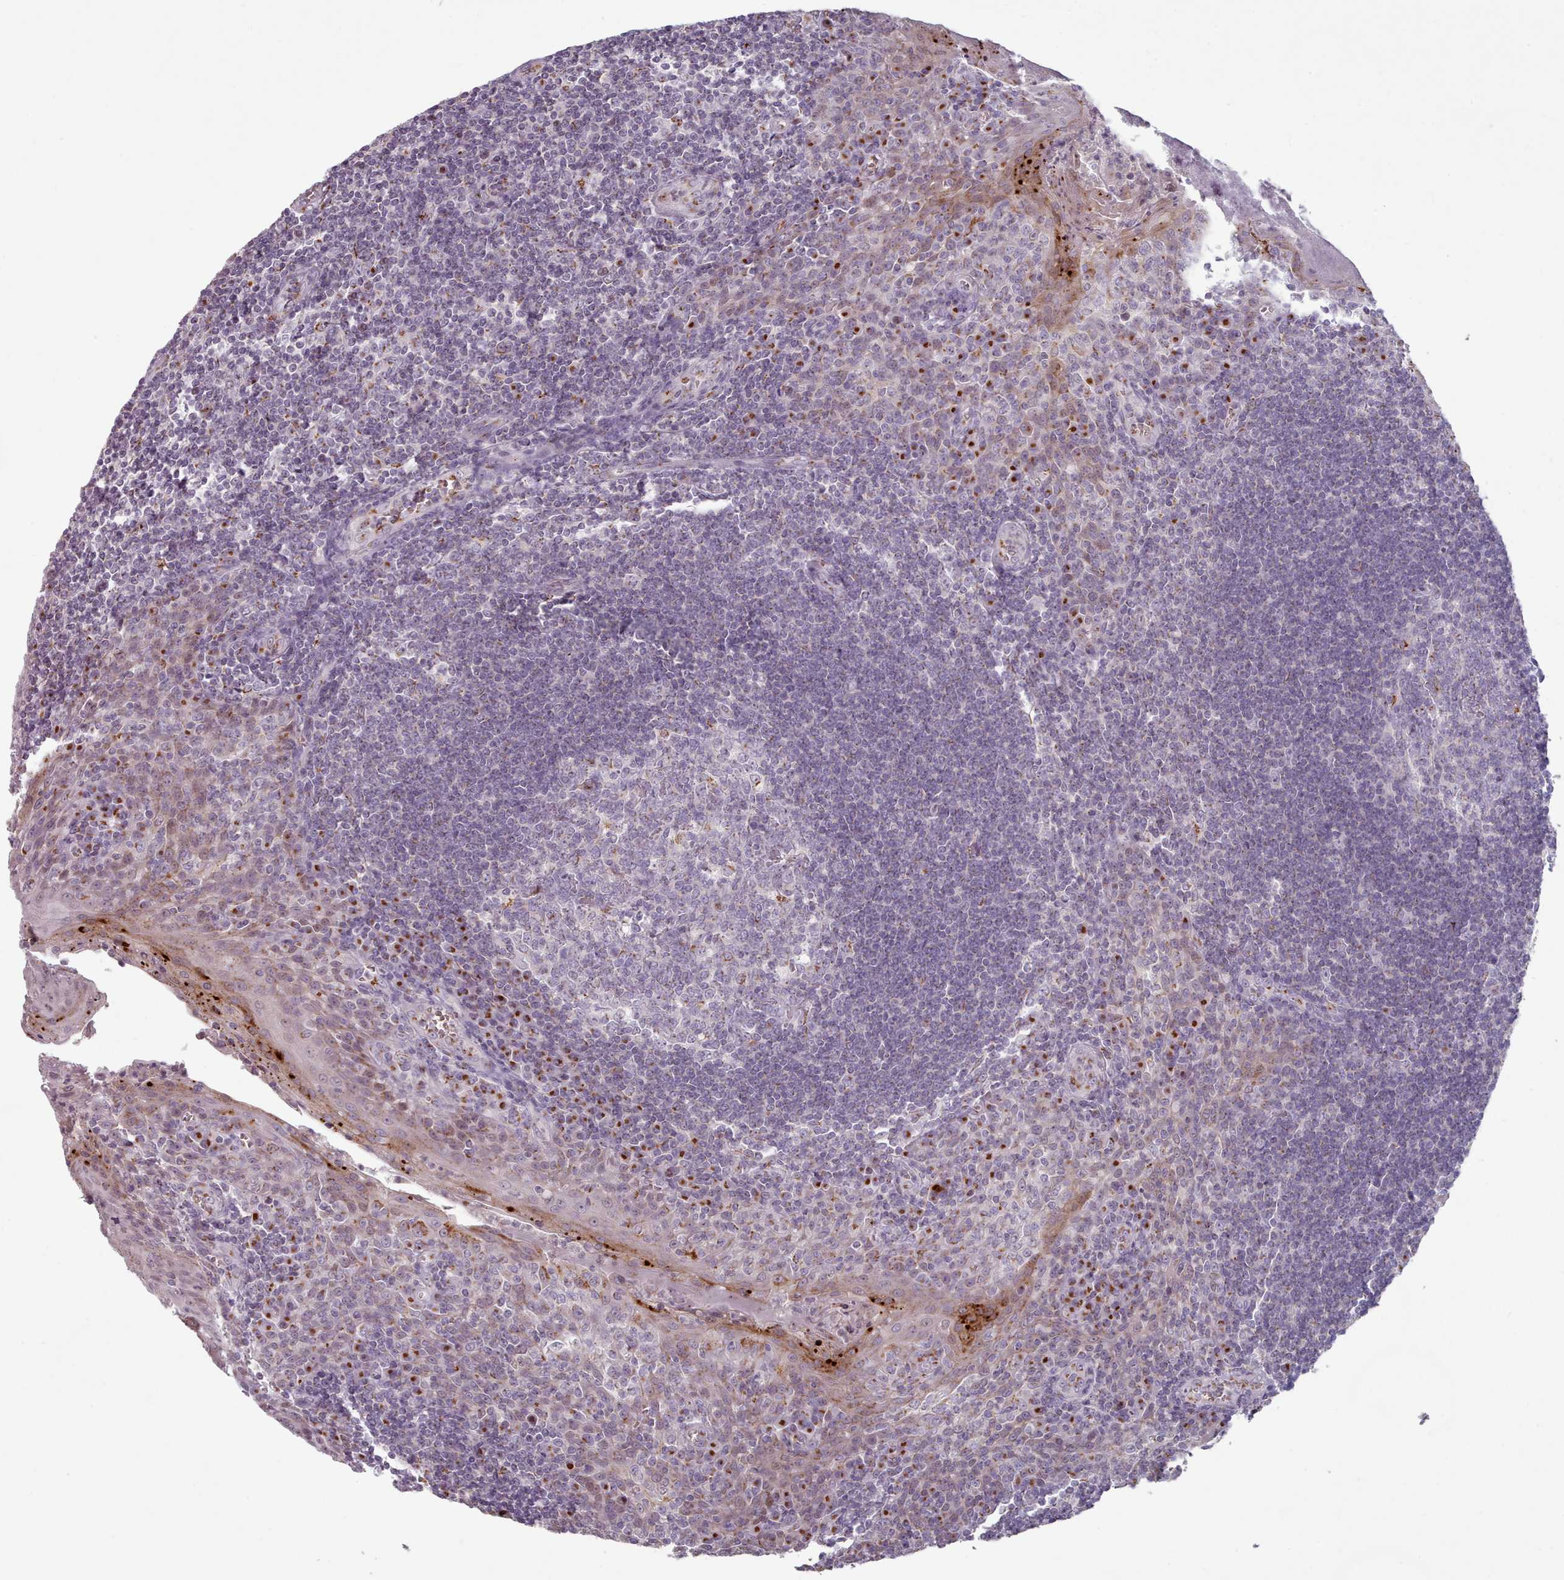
{"staining": {"intensity": "moderate", "quantity": "<25%", "location": "cytoplasmic/membranous"}, "tissue": "tonsil", "cell_type": "Germinal center cells", "image_type": "normal", "snomed": [{"axis": "morphology", "description": "Normal tissue, NOS"}, {"axis": "topography", "description": "Tonsil"}], "caption": "DAB (3,3'-diaminobenzidine) immunohistochemical staining of benign human tonsil exhibits moderate cytoplasmic/membranous protein staining in about <25% of germinal center cells.", "gene": "MAN1B1", "patient": {"sex": "male", "age": 27}}